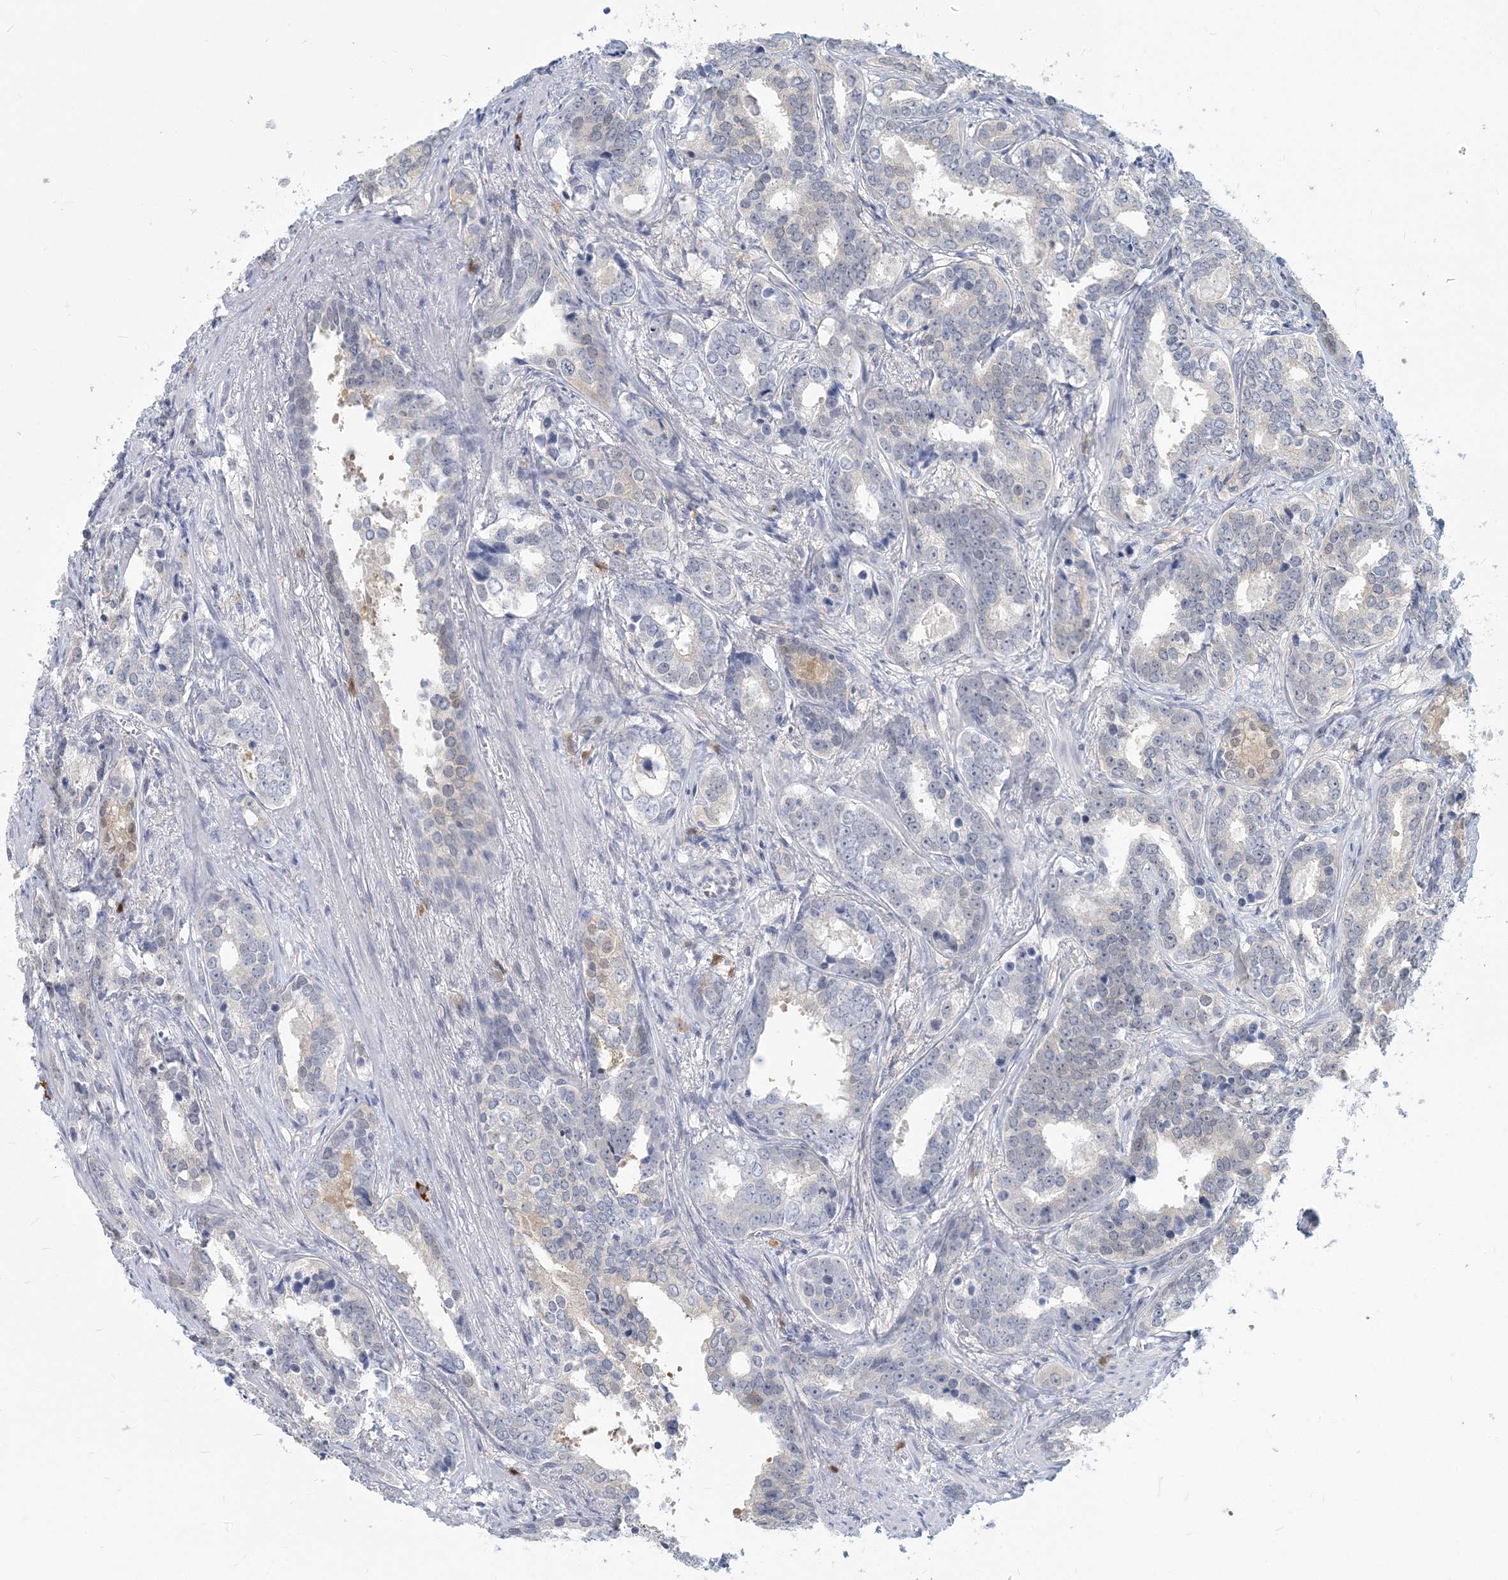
{"staining": {"intensity": "negative", "quantity": "none", "location": "none"}, "tissue": "prostate cancer", "cell_type": "Tumor cells", "image_type": "cancer", "snomed": [{"axis": "morphology", "description": "Adenocarcinoma, High grade"}, {"axis": "topography", "description": "Prostate"}], "caption": "Prostate cancer stained for a protein using immunohistochemistry (IHC) shows no staining tumor cells.", "gene": "GMPPA", "patient": {"sex": "male", "age": 62}}